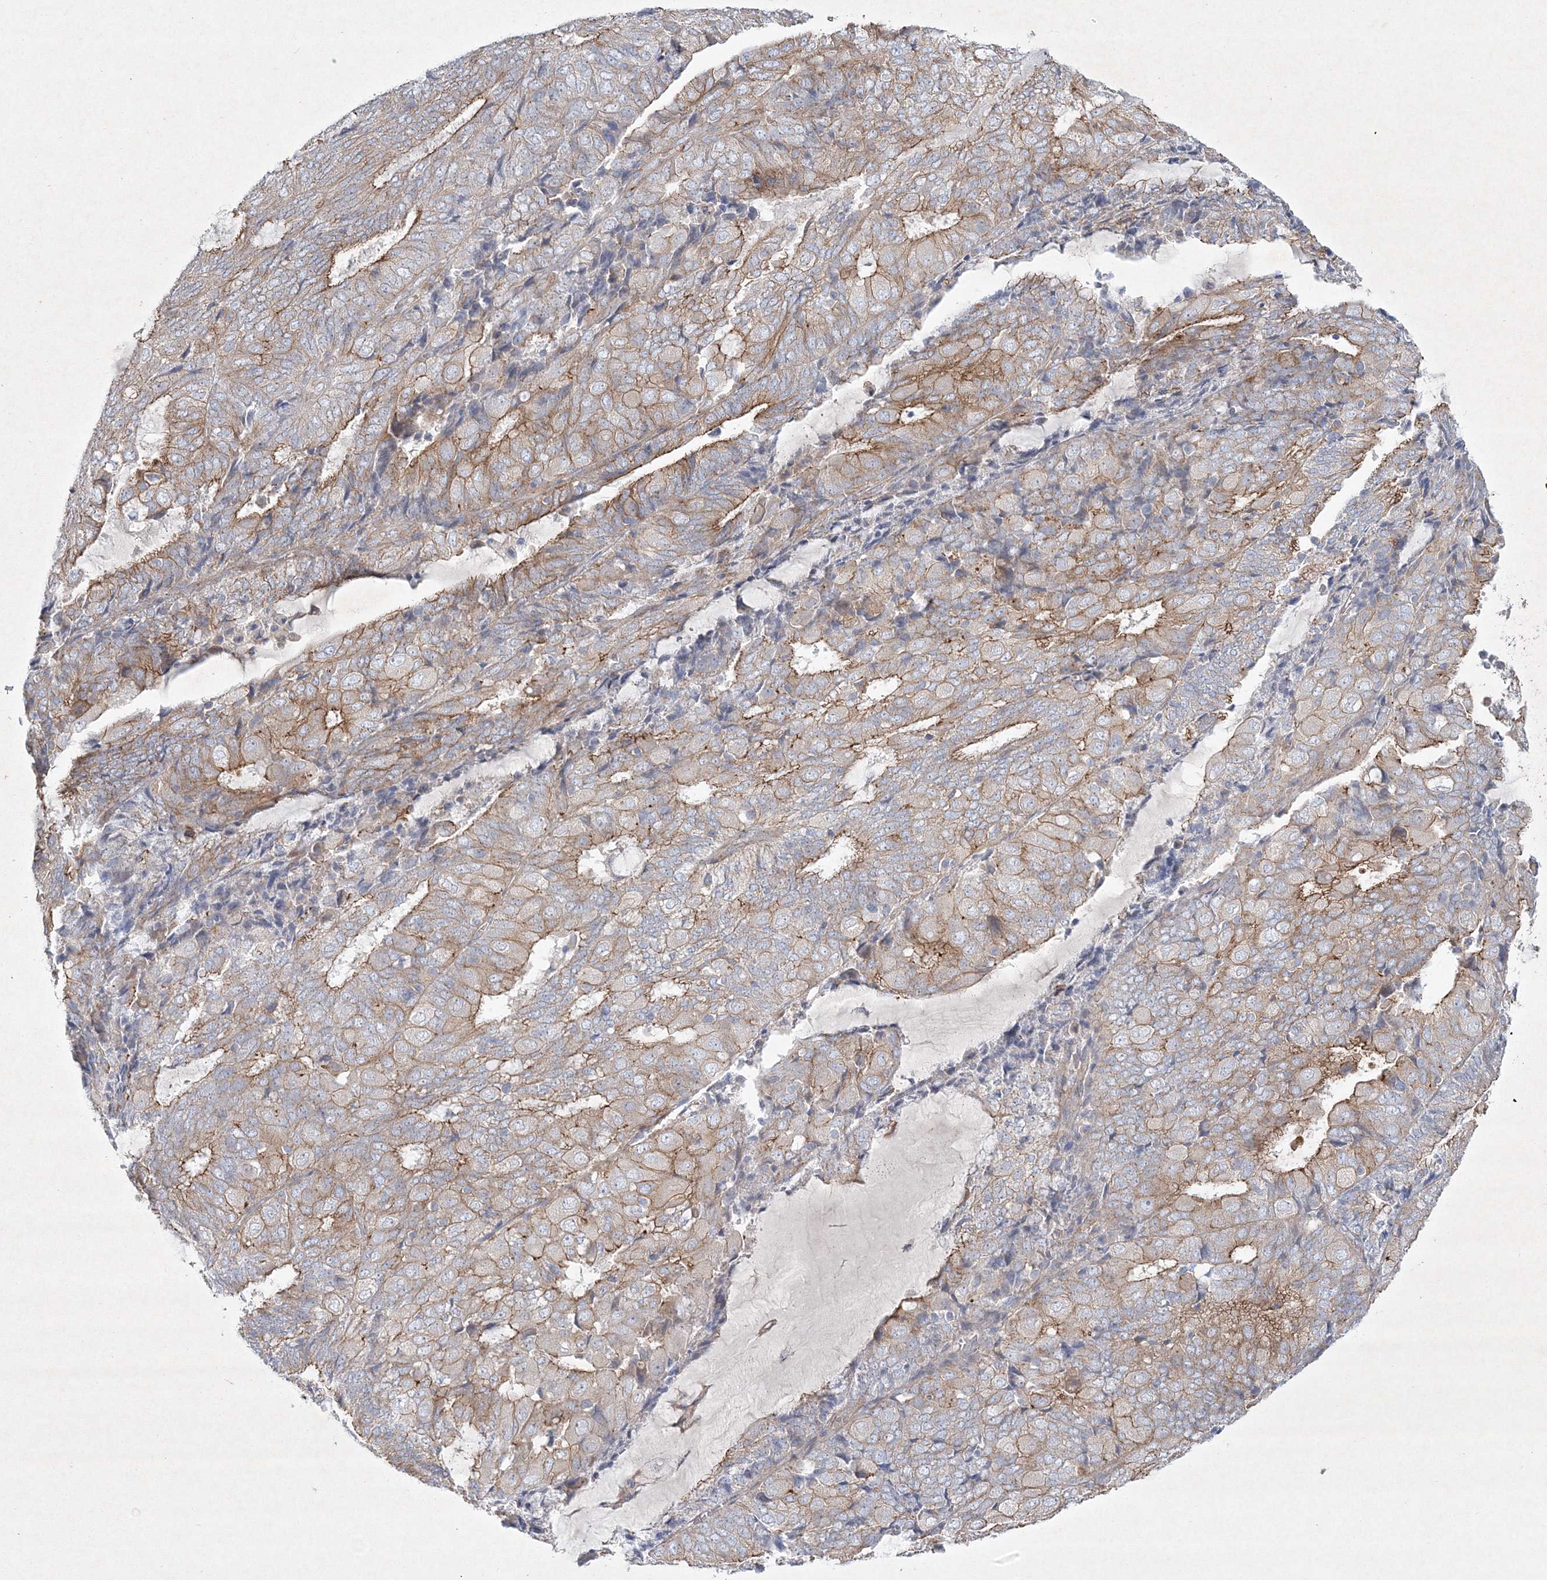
{"staining": {"intensity": "moderate", "quantity": ">75%", "location": "cytoplasmic/membranous"}, "tissue": "endometrial cancer", "cell_type": "Tumor cells", "image_type": "cancer", "snomed": [{"axis": "morphology", "description": "Adenocarcinoma, NOS"}, {"axis": "topography", "description": "Endometrium"}], "caption": "Immunohistochemistry (IHC) micrograph of neoplastic tissue: human endometrial cancer (adenocarcinoma) stained using immunohistochemistry exhibits medium levels of moderate protein expression localized specifically in the cytoplasmic/membranous of tumor cells, appearing as a cytoplasmic/membranous brown color.", "gene": "NAA40", "patient": {"sex": "female", "age": 81}}